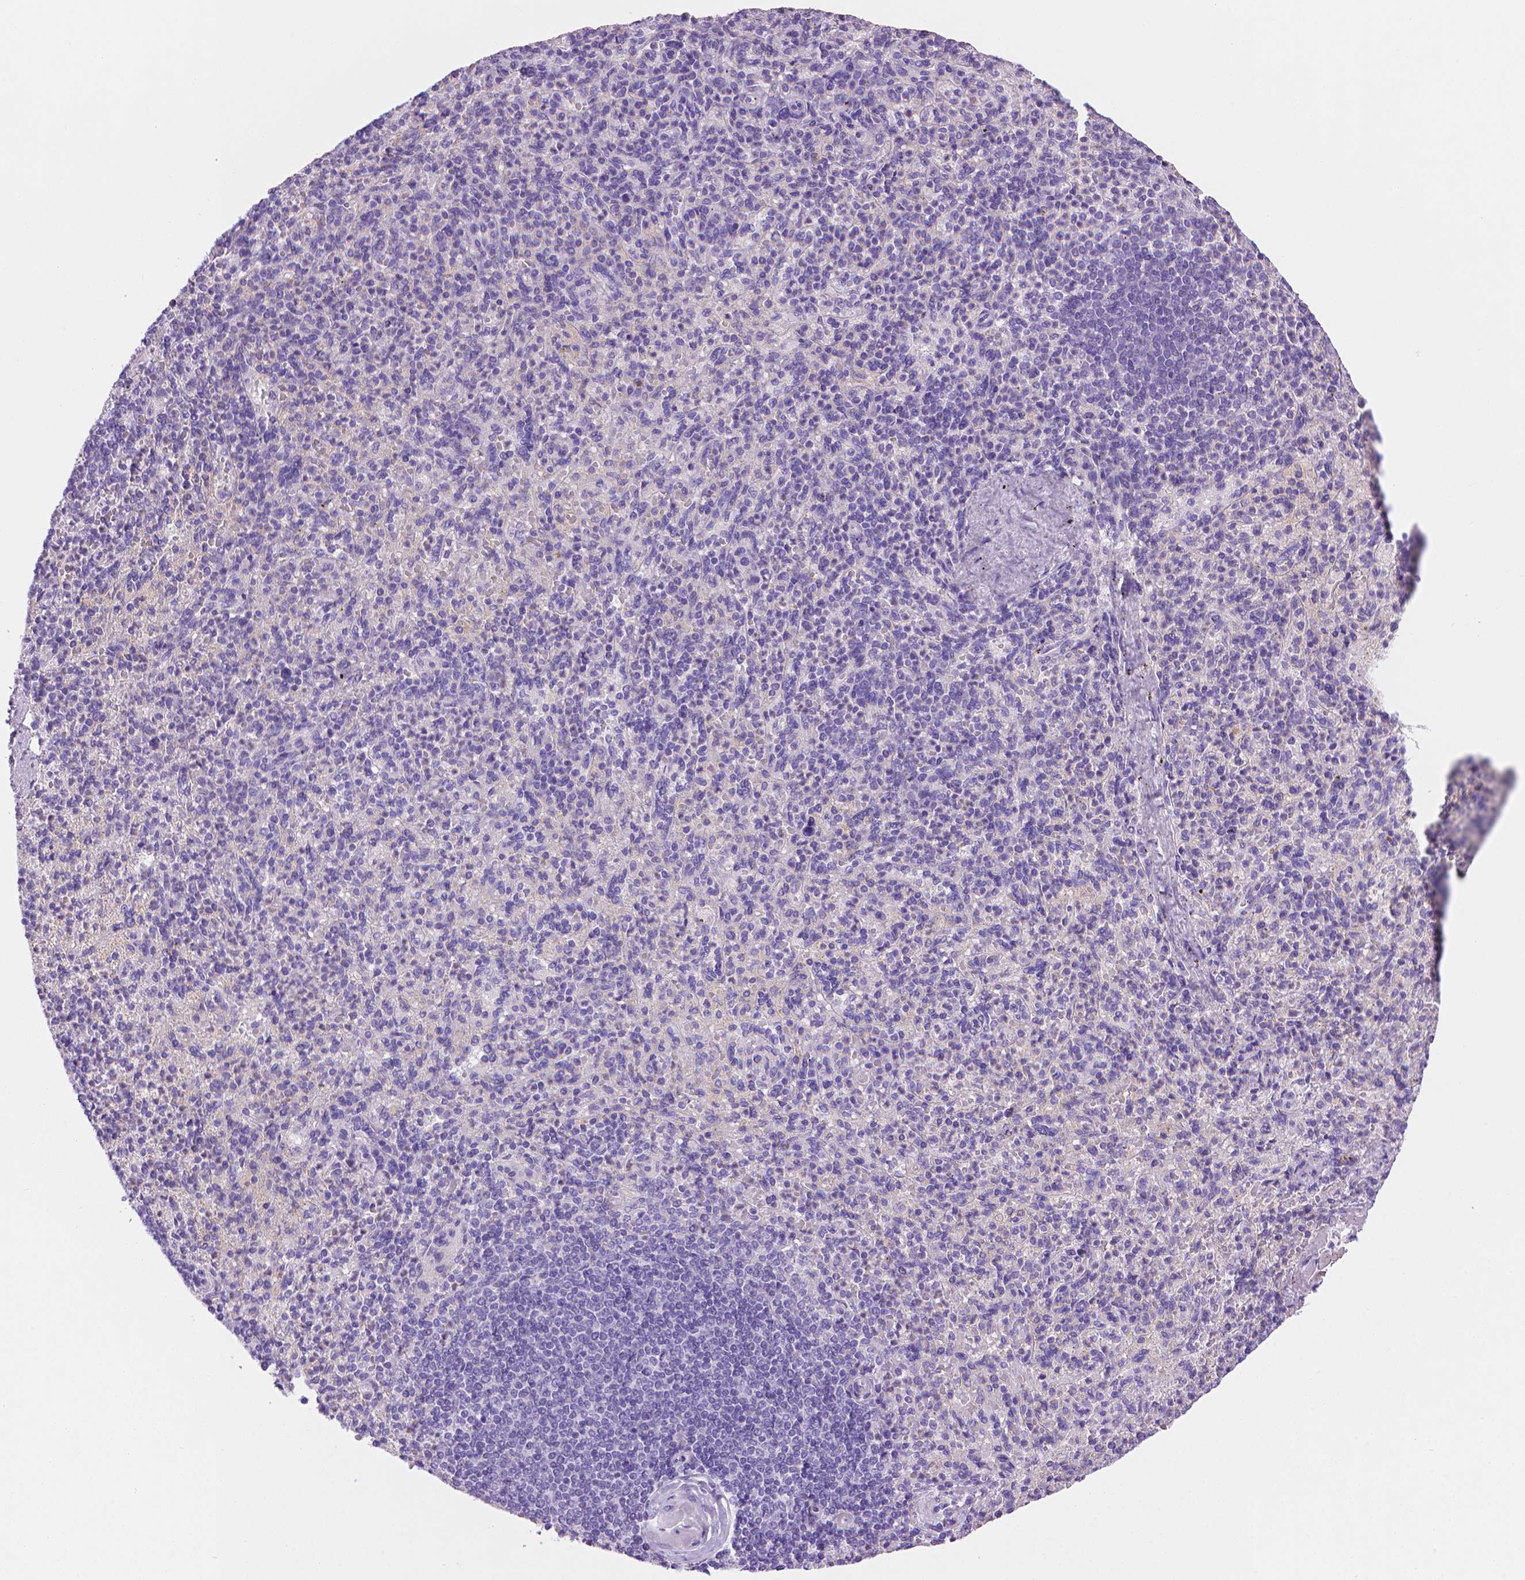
{"staining": {"intensity": "negative", "quantity": "none", "location": "none"}, "tissue": "spleen", "cell_type": "Cells in red pulp", "image_type": "normal", "snomed": [{"axis": "morphology", "description": "Normal tissue, NOS"}, {"axis": "topography", "description": "Spleen"}], "caption": "DAB (3,3'-diaminobenzidine) immunohistochemical staining of unremarkable spleen reveals no significant staining in cells in red pulp. (DAB (3,3'-diaminobenzidine) immunohistochemistry (IHC), high magnification).", "gene": "AMMECR1L", "patient": {"sex": "female", "age": 74}}